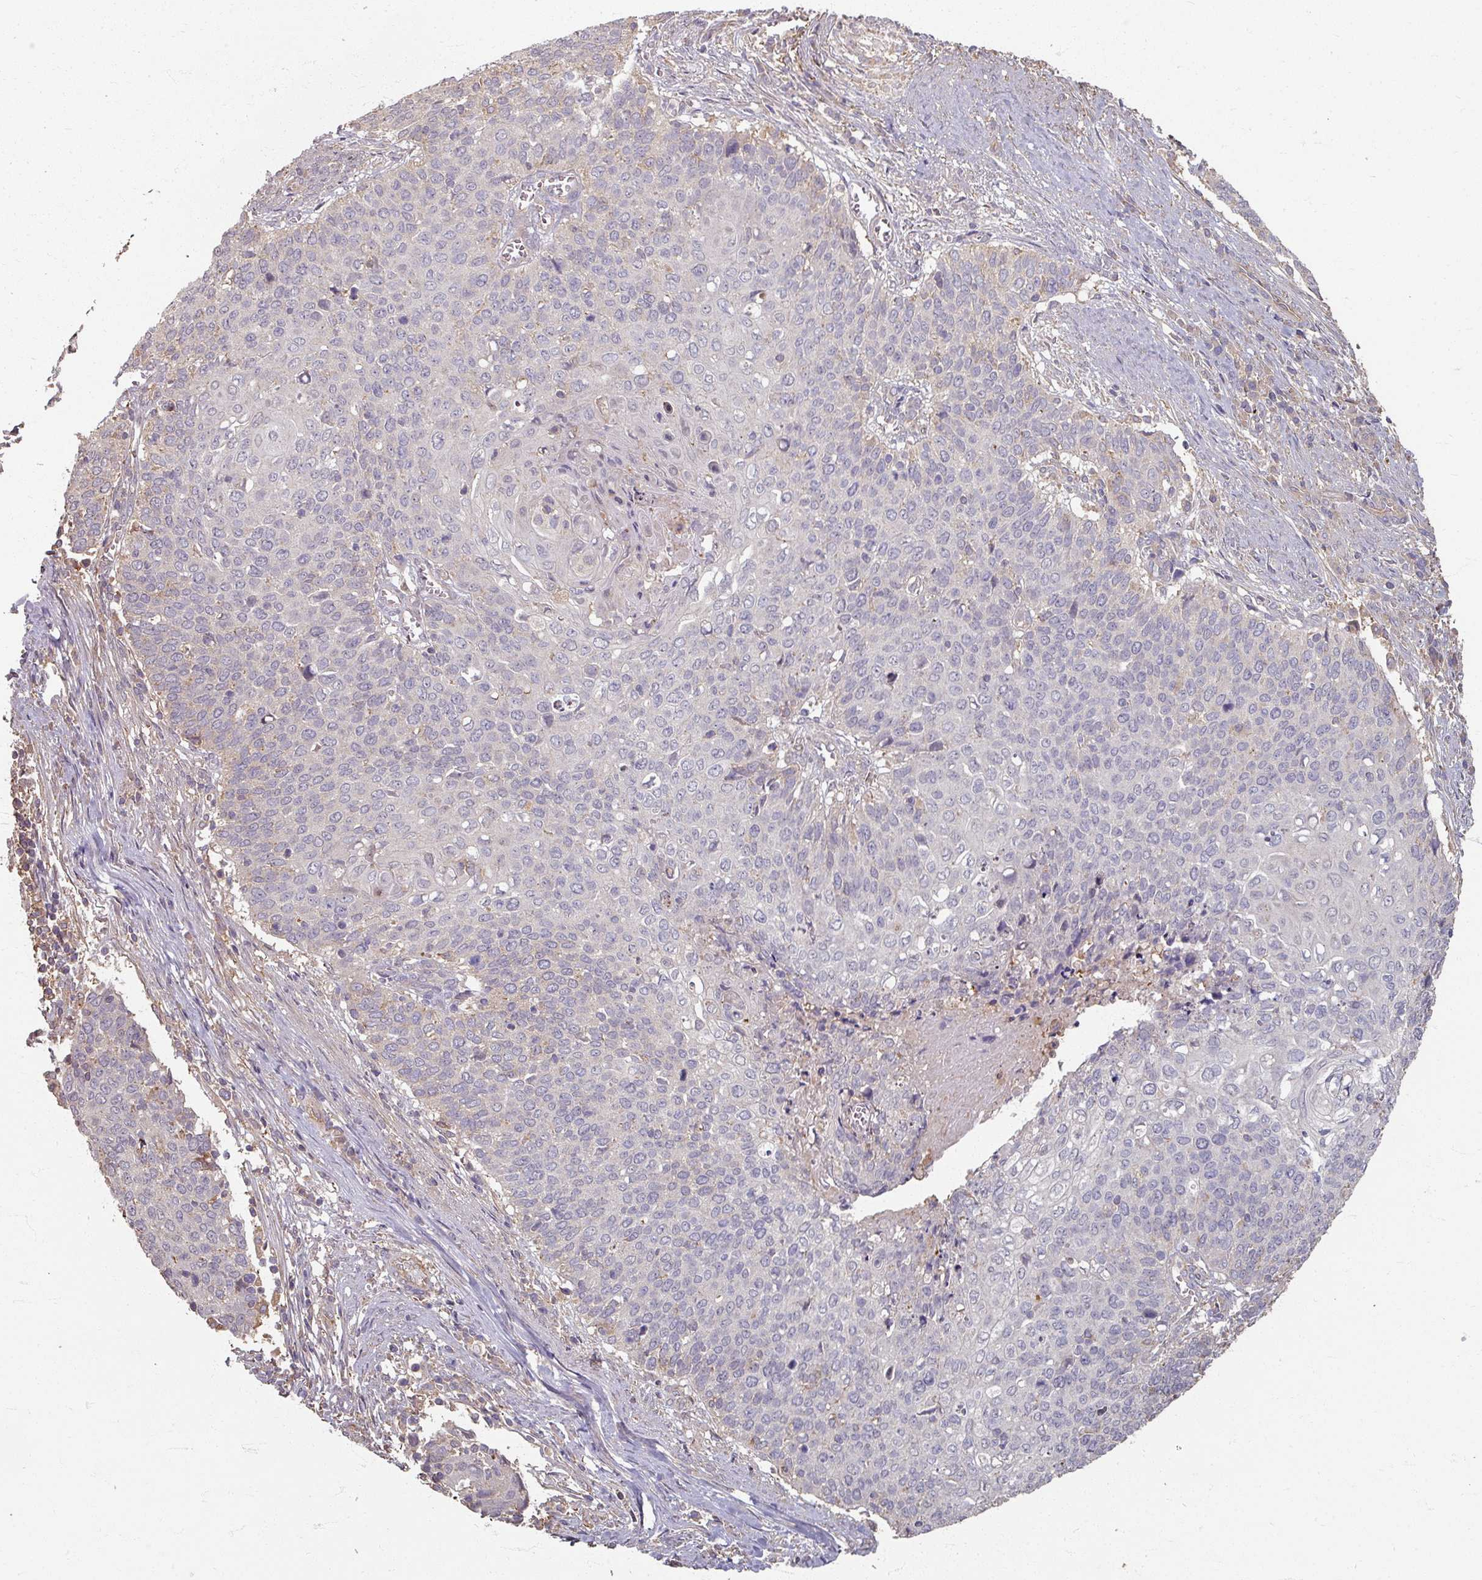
{"staining": {"intensity": "negative", "quantity": "none", "location": "none"}, "tissue": "cervical cancer", "cell_type": "Tumor cells", "image_type": "cancer", "snomed": [{"axis": "morphology", "description": "Squamous cell carcinoma, NOS"}, {"axis": "topography", "description": "Cervix"}], "caption": "An image of human cervical cancer (squamous cell carcinoma) is negative for staining in tumor cells.", "gene": "CCDC68", "patient": {"sex": "female", "age": 39}}